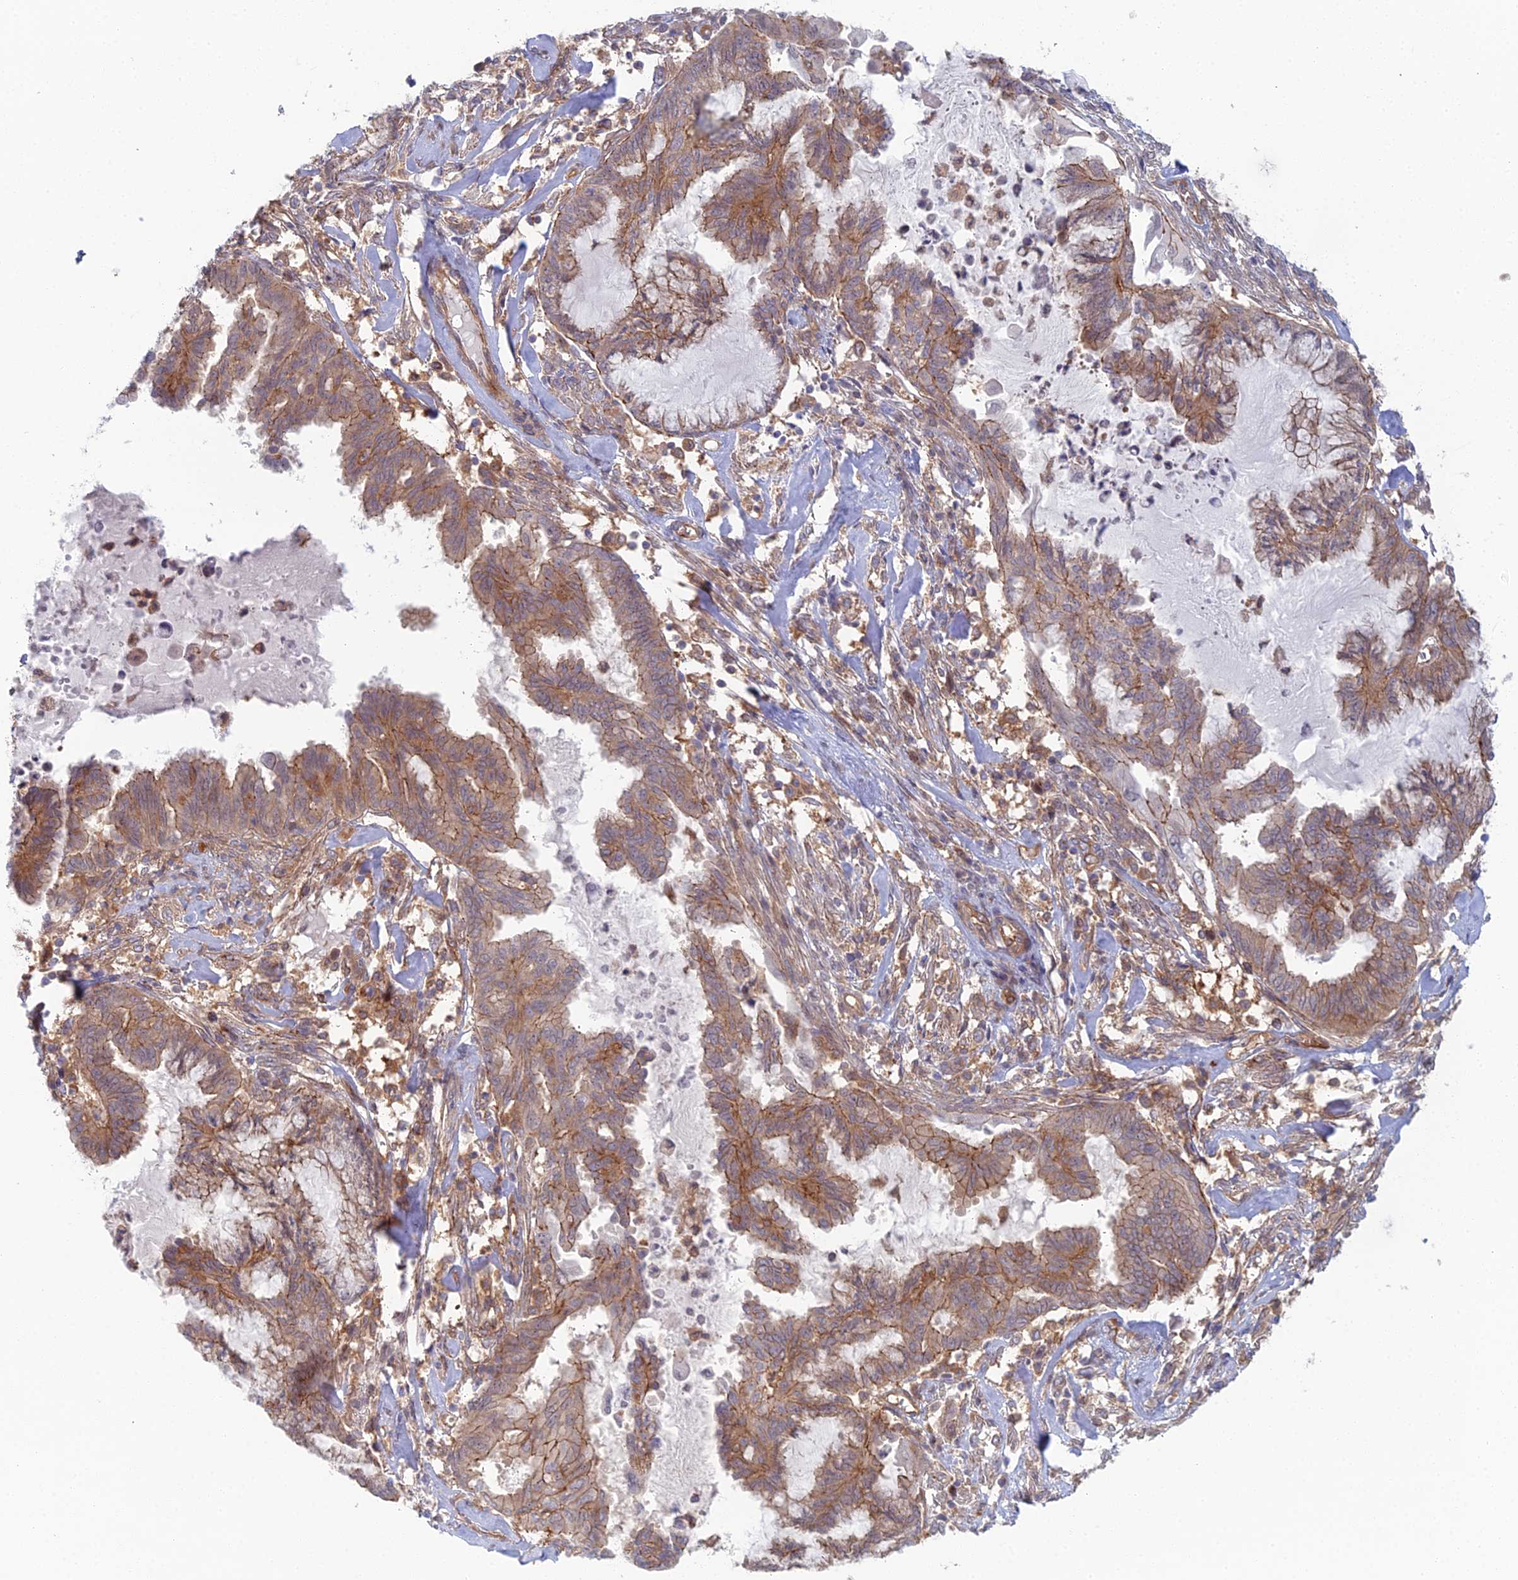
{"staining": {"intensity": "moderate", "quantity": ">75%", "location": "cytoplasmic/membranous"}, "tissue": "endometrial cancer", "cell_type": "Tumor cells", "image_type": "cancer", "snomed": [{"axis": "morphology", "description": "Adenocarcinoma, NOS"}, {"axis": "topography", "description": "Endometrium"}], "caption": "Protein staining displays moderate cytoplasmic/membranous staining in approximately >75% of tumor cells in endometrial cancer.", "gene": "ABHD1", "patient": {"sex": "female", "age": 86}}